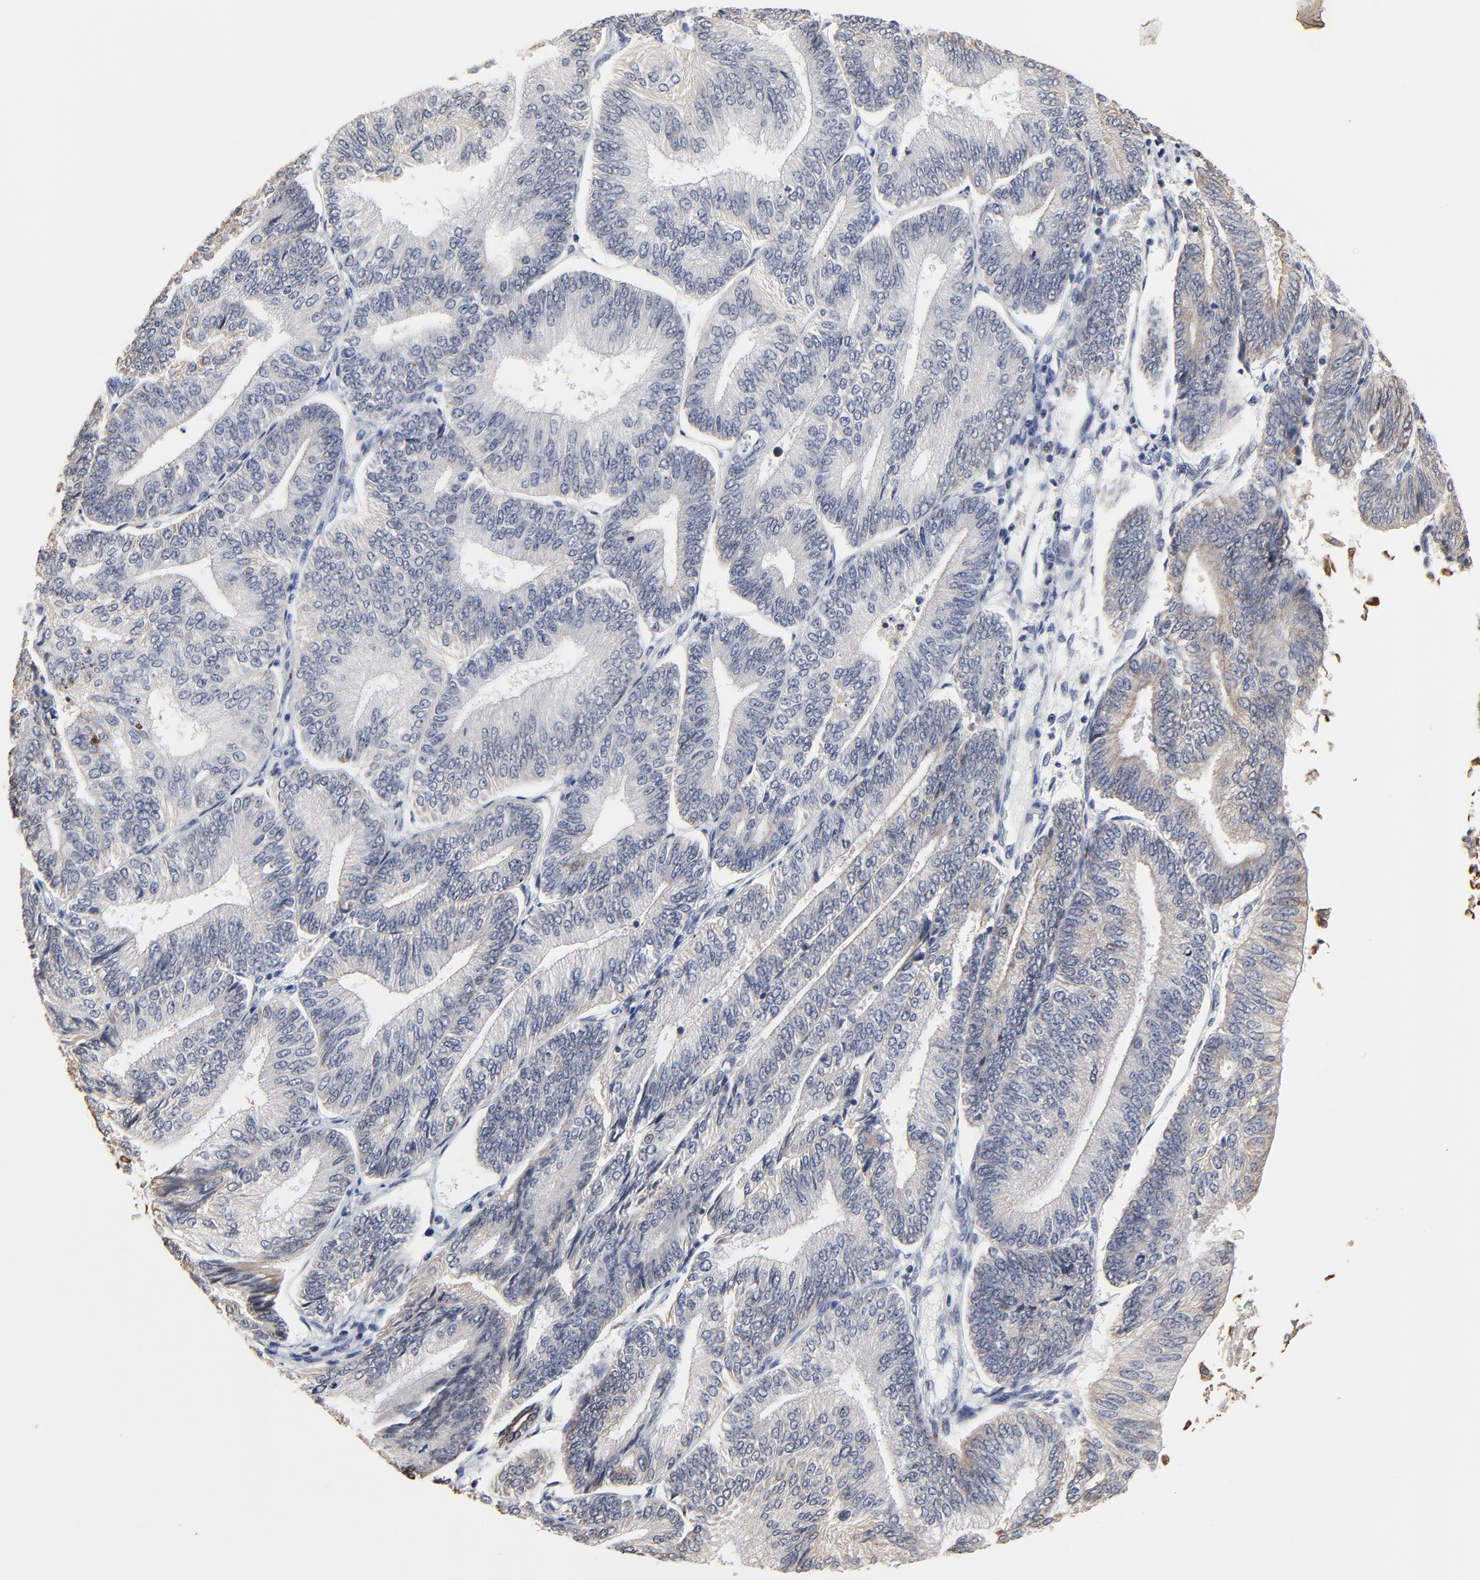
{"staining": {"intensity": "negative", "quantity": "none", "location": "none"}, "tissue": "endometrial cancer", "cell_type": "Tumor cells", "image_type": "cancer", "snomed": [{"axis": "morphology", "description": "Adenocarcinoma, NOS"}, {"axis": "topography", "description": "Endometrium"}], "caption": "IHC of human endometrial cancer (adenocarcinoma) shows no positivity in tumor cells. The staining is performed using DAB brown chromogen with nuclei counter-stained in using hematoxylin.", "gene": "LNX1", "patient": {"sex": "female", "age": 55}}